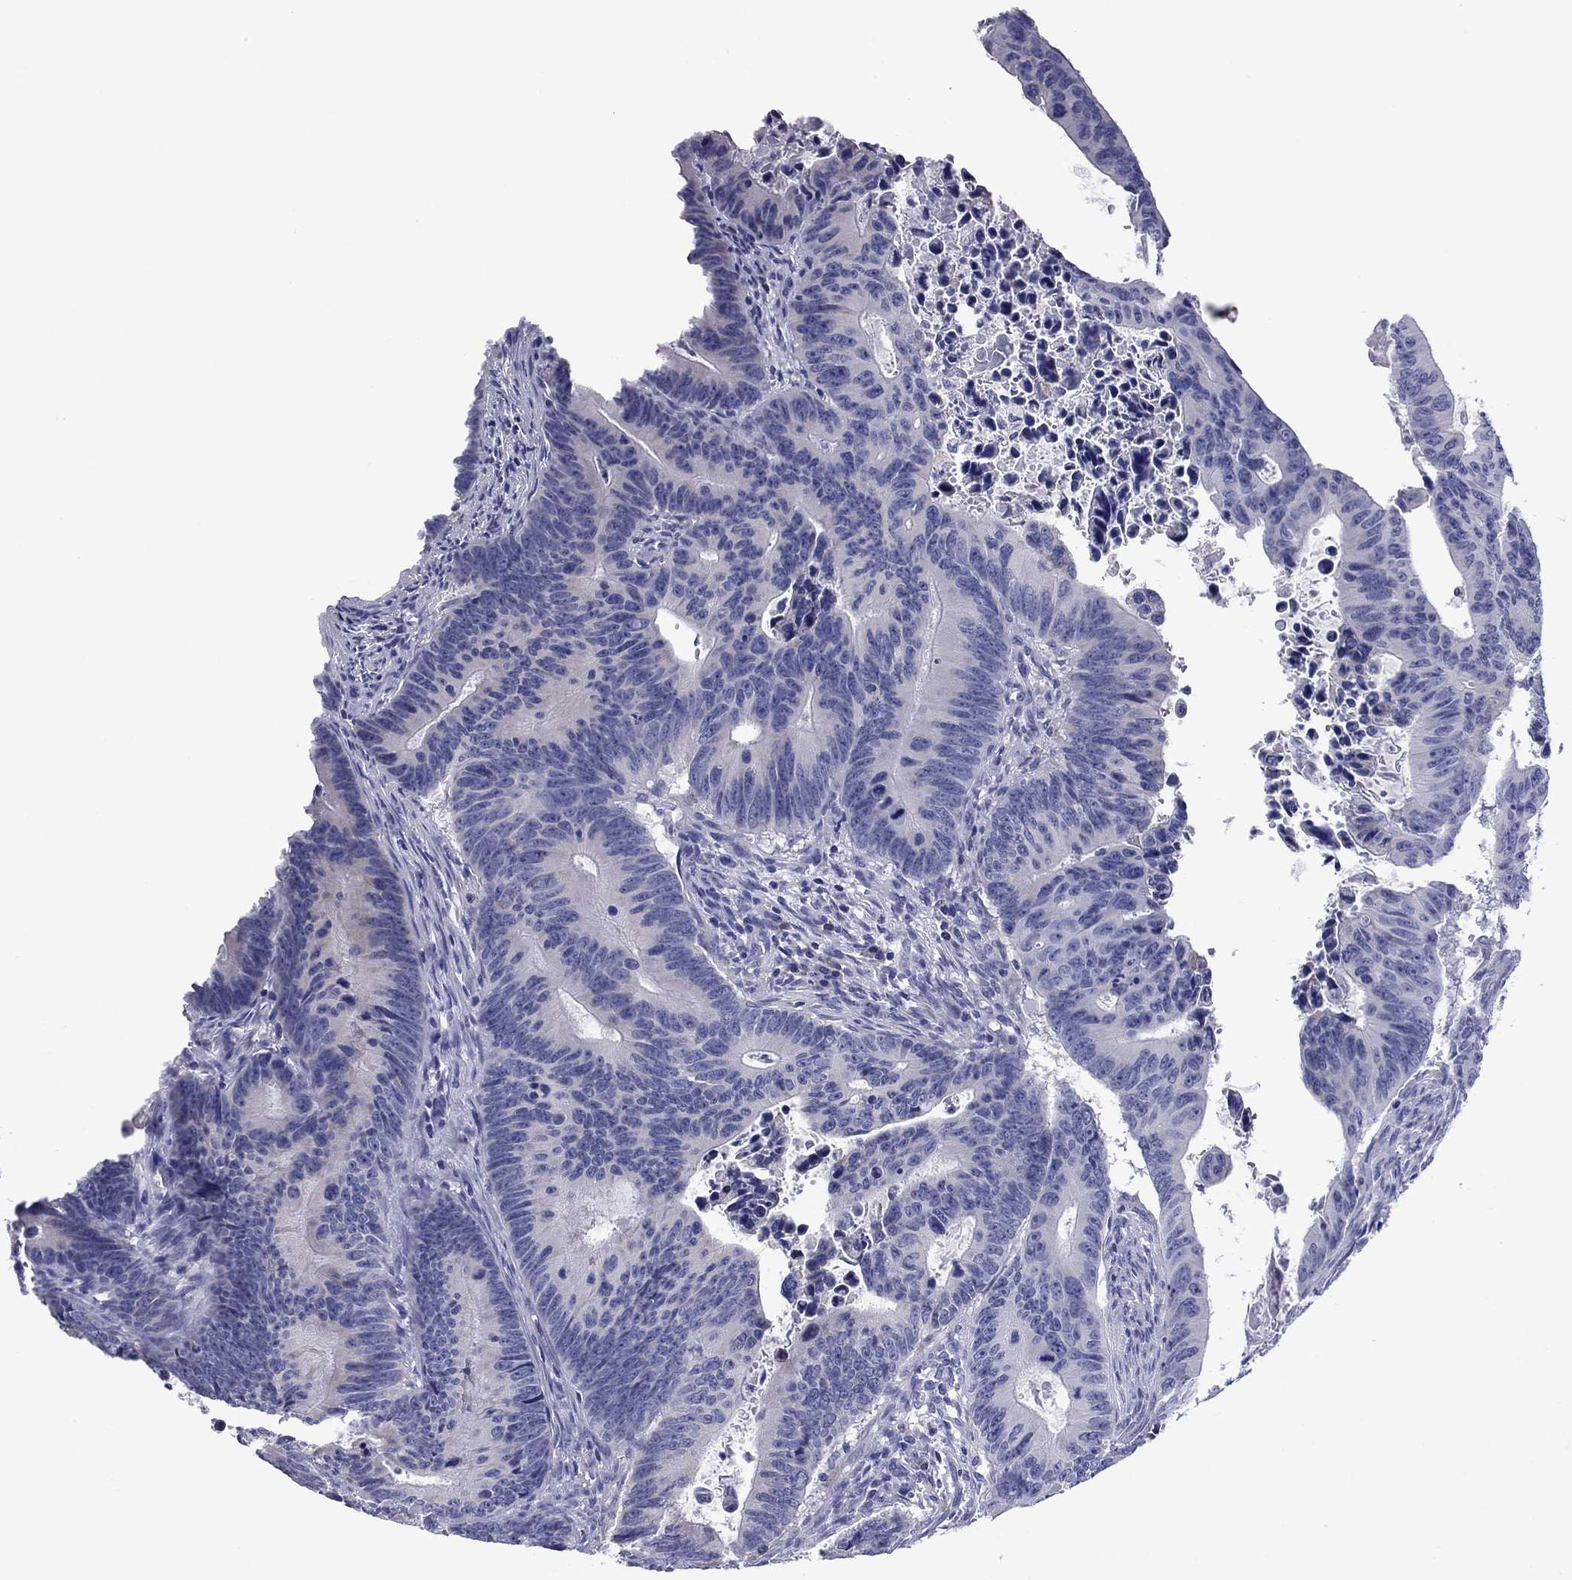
{"staining": {"intensity": "negative", "quantity": "none", "location": "none"}, "tissue": "colorectal cancer", "cell_type": "Tumor cells", "image_type": "cancer", "snomed": [{"axis": "morphology", "description": "Adenocarcinoma, NOS"}, {"axis": "topography", "description": "Colon"}], "caption": "The histopathology image reveals no staining of tumor cells in colorectal adenocarcinoma.", "gene": "TMPRSS11A", "patient": {"sex": "female", "age": 87}}